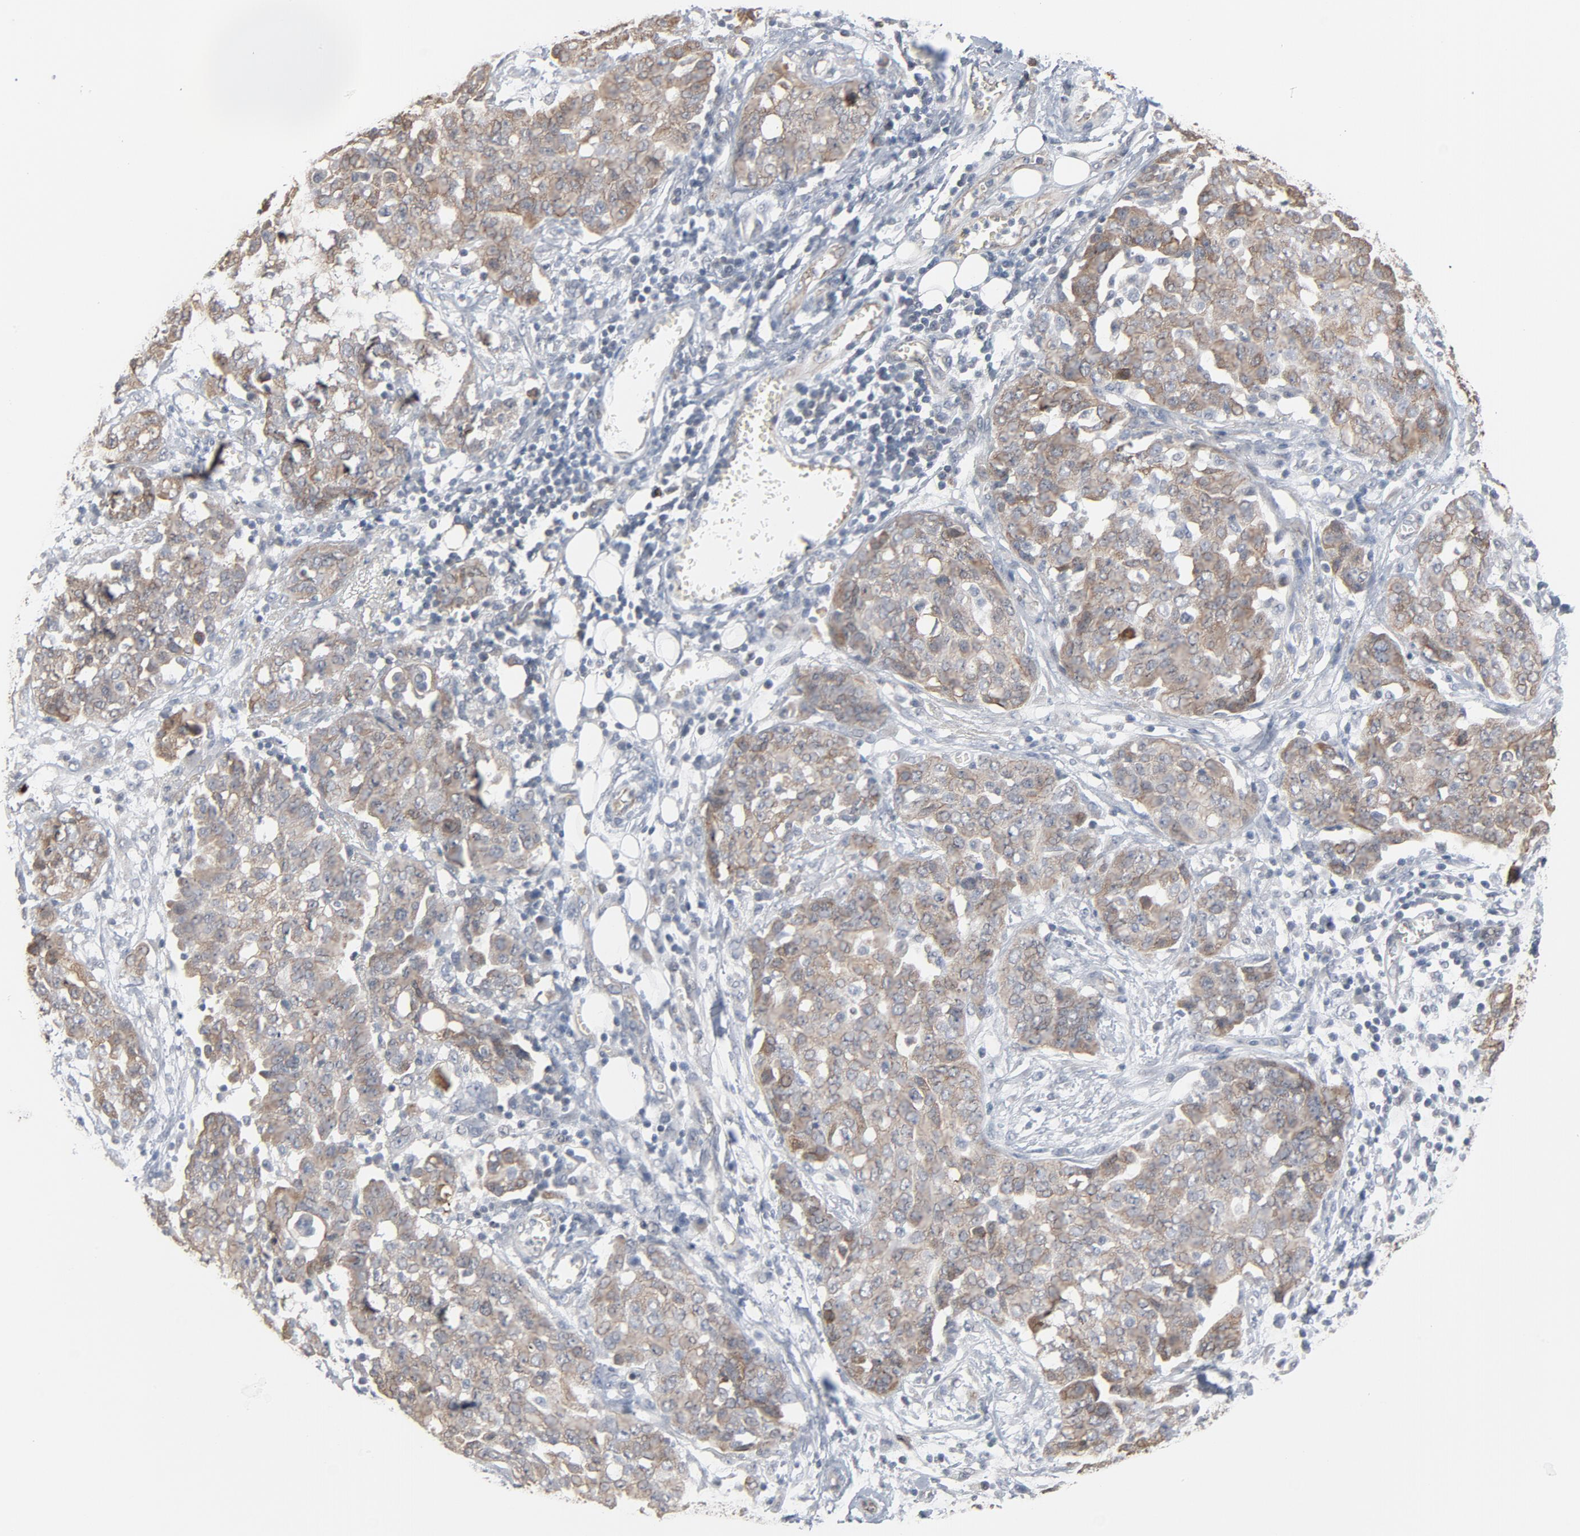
{"staining": {"intensity": "moderate", "quantity": ">75%", "location": "cytoplasmic/membranous"}, "tissue": "ovarian cancer", "cell_type": "Tumor cells", "image_type": "cancer", "snomed": [{"axis": "morphology", "description": "Cystadenocarcinoma, serous, NOS"}, {"axis": "topography", "description": "Soft tissue"}, {"axis": "topography", "description": "Ovary"}], "caption": "Immunohistochemical staining of human serous cystadenocarcinoma (ovarian) exhibits medium levels of moderate cytoplasmic/membranous staining in approximately >75% of tumor cells.", "gene": "ITPR3", "patient": {"sex": "female", "age": 57}}